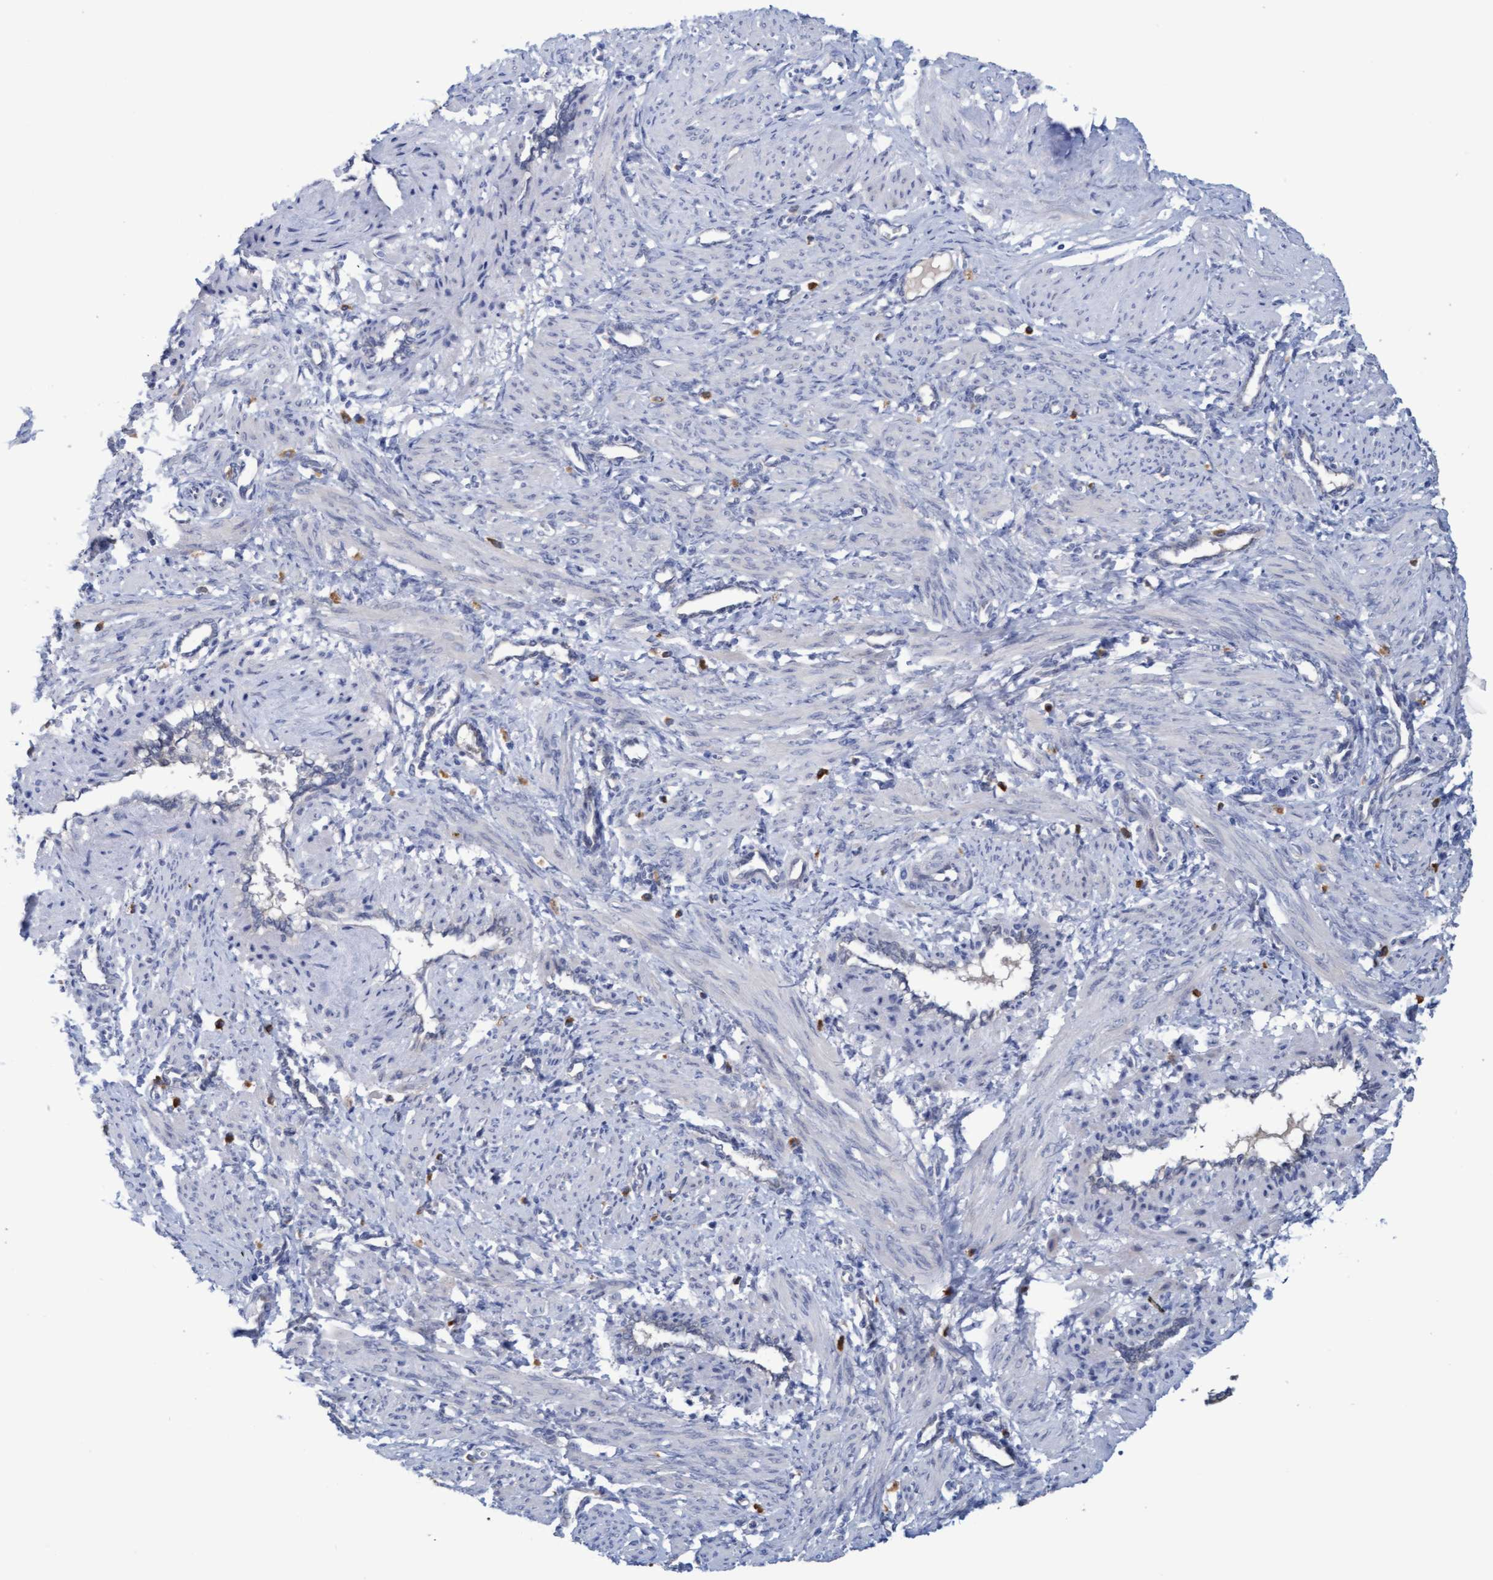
{"staining": {"intensity": "negative", "quantity": "none", "location": "none"}, "tissue": "smooth muscle", "cell_type": "Smooth muscle cells", "image_type": "normal", "snomed": [{"axis": "morphology", "description": "Normal tissue, NOS"}, {"axis": "topography", "description": "Endometrium"}], "caption": "Protein analysis of unremarkable smooth muscle displays no significant expression in smooth muscle cells. (DAB (3,3'-diaminobenzidine) immunohistochemistry, high magnification).", "gene": "STXBP1", "patient": {"sex": "female", "age": 33}}